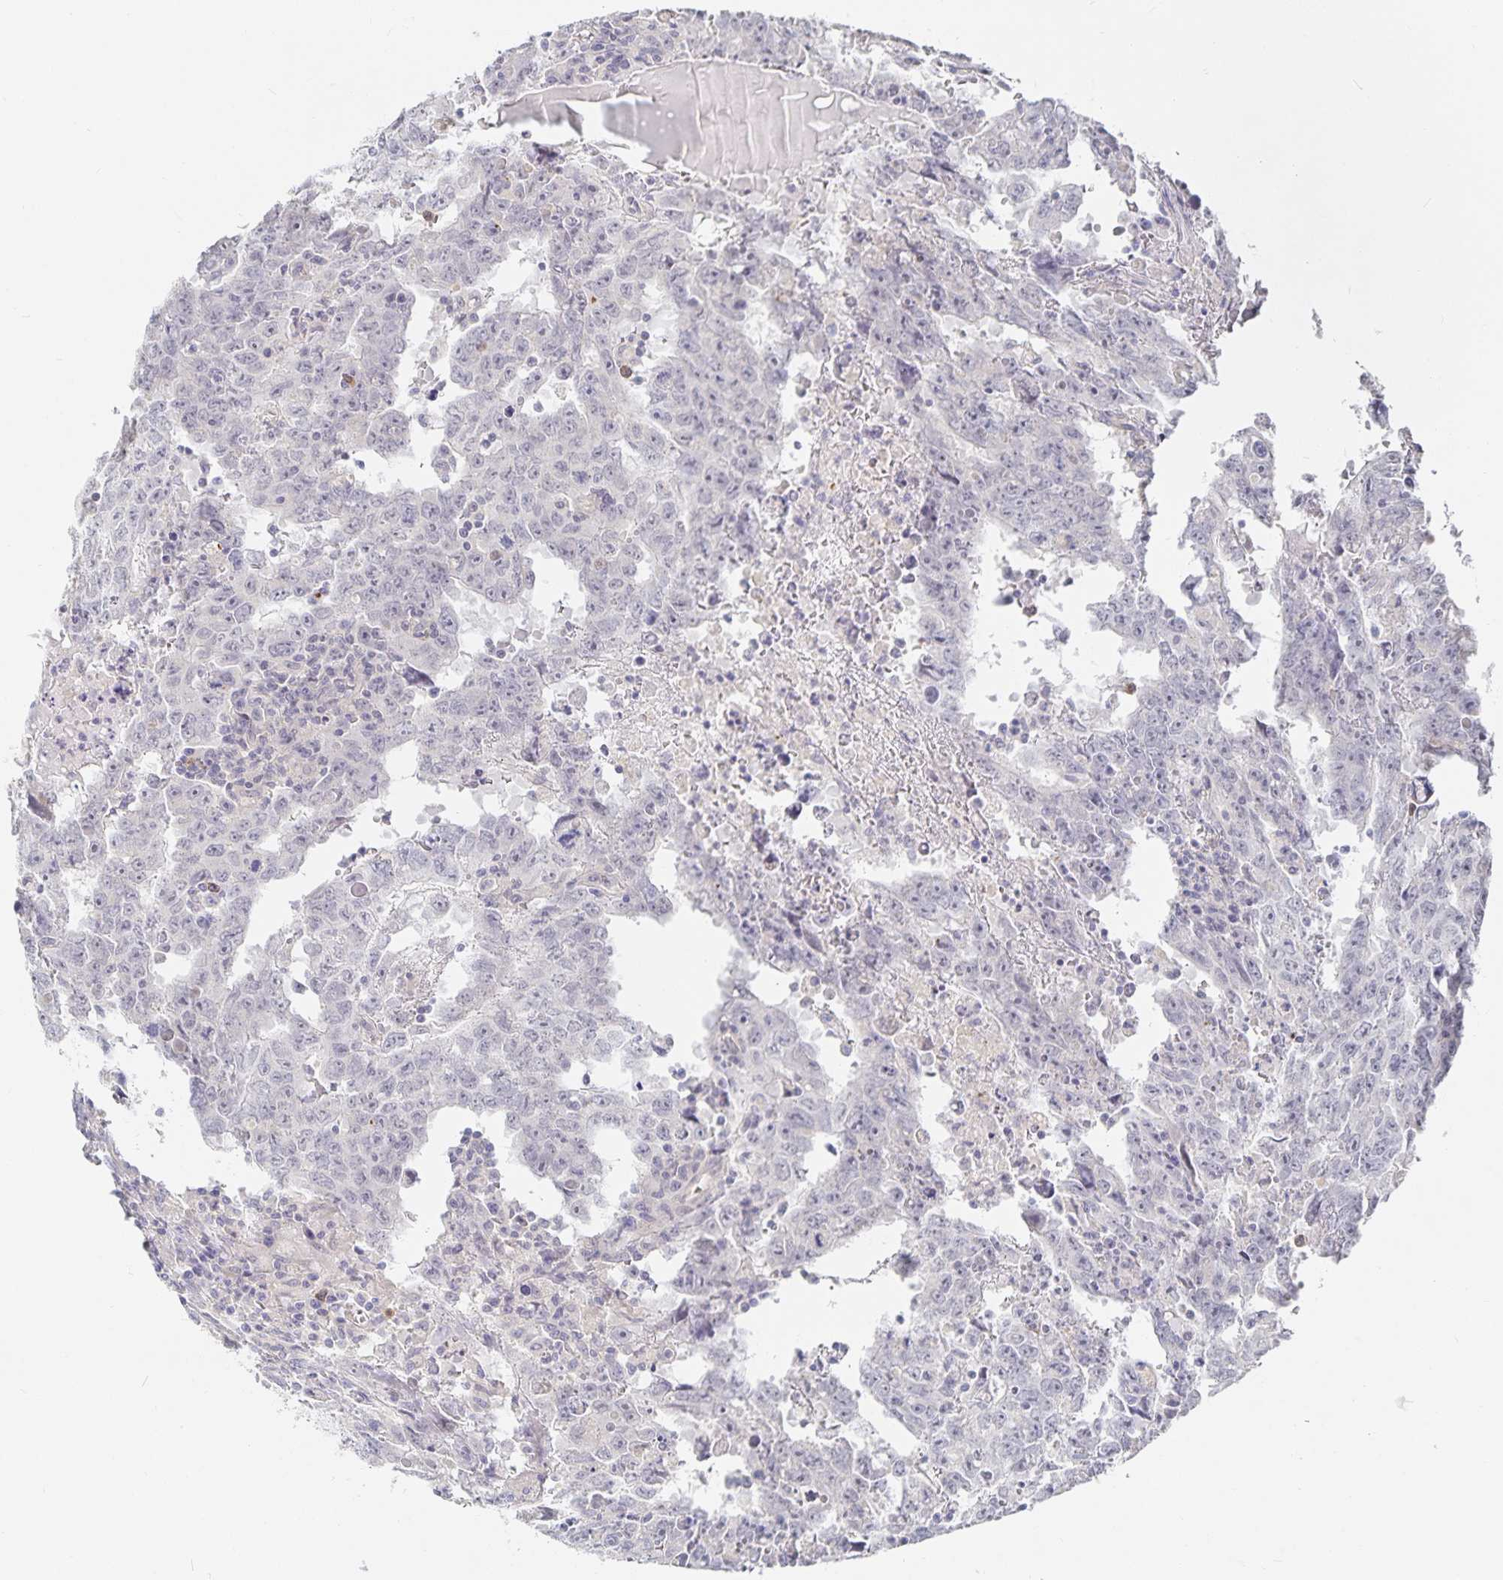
{"staining": {"intensity": "negative", "quantity": "none", "location": "none"}, "tissue": "testis cancer", "cell_type": "Tumor cells", "image_type": "cancer", "snomed": [{"axis": "morphology", "description": "Carcinoma, Embryonal, NOS"}, {"axis": "topography", "description": "Testis"}], "caption": "This is a micrograph of immunohistochemistry staining of embryonal carcinoma (testis), which shows no positivity in tumor cells.", "gene": "DNAH9", "patient": {"sex": "male", "age": 22}}